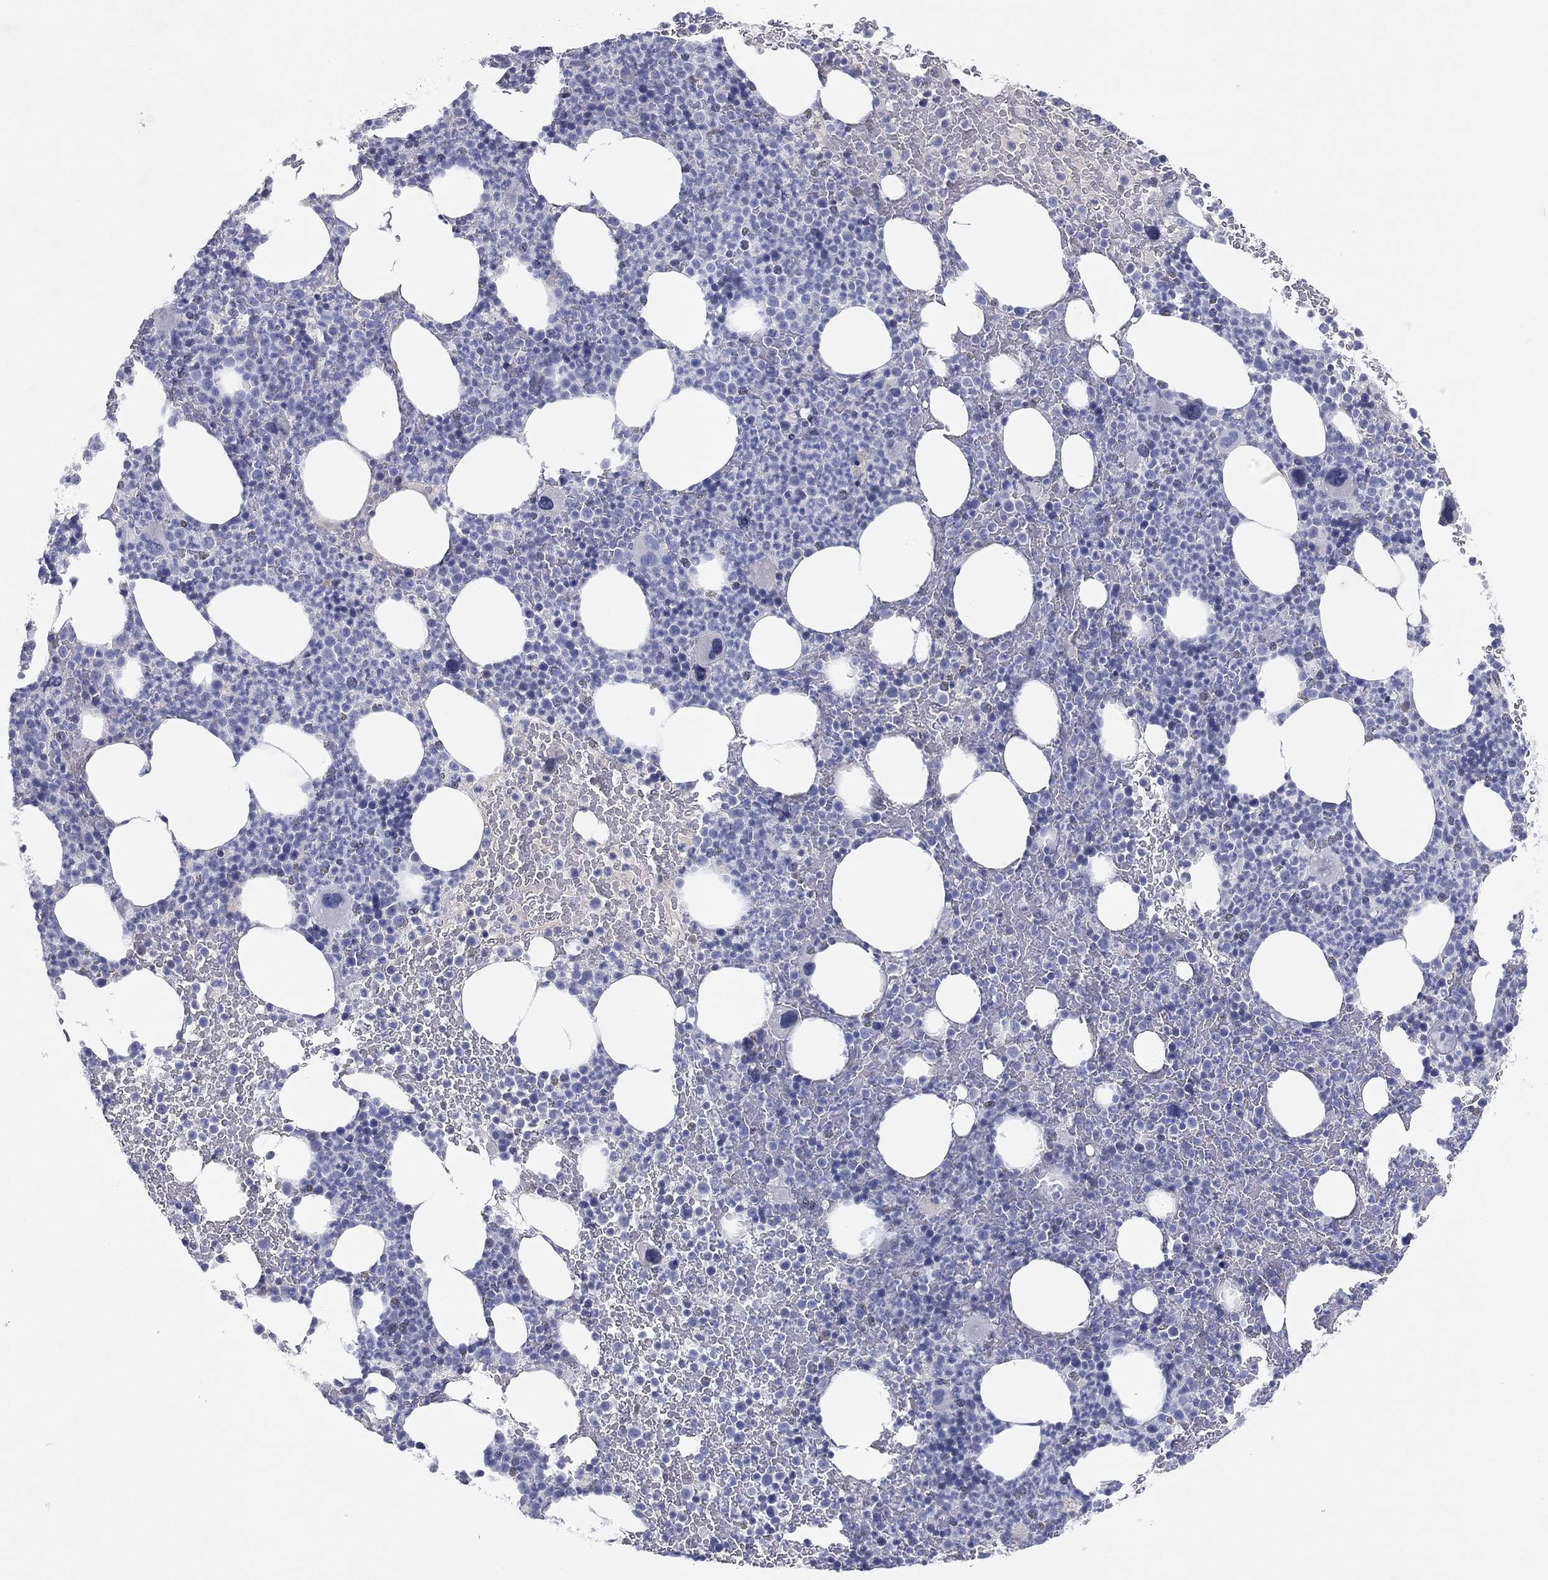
{"staining": {"intensity": "negative", "quantity": "none", "location": "none"}, "tissue": "bone marrow", "cell_type": "Hematopoietic cells", "image_type": "normal", "snomed": [{"axis": "morphology", "description": "Normal tissue, NOS"}, {"axis": "topography", "description": "Bone marrow"}], "caption": "Hematopoietic cells are negative for protein expression in unremarkable human bone marrow.", "gene": "CPT1B", "patient": {"sex": "male", "age": 83}}